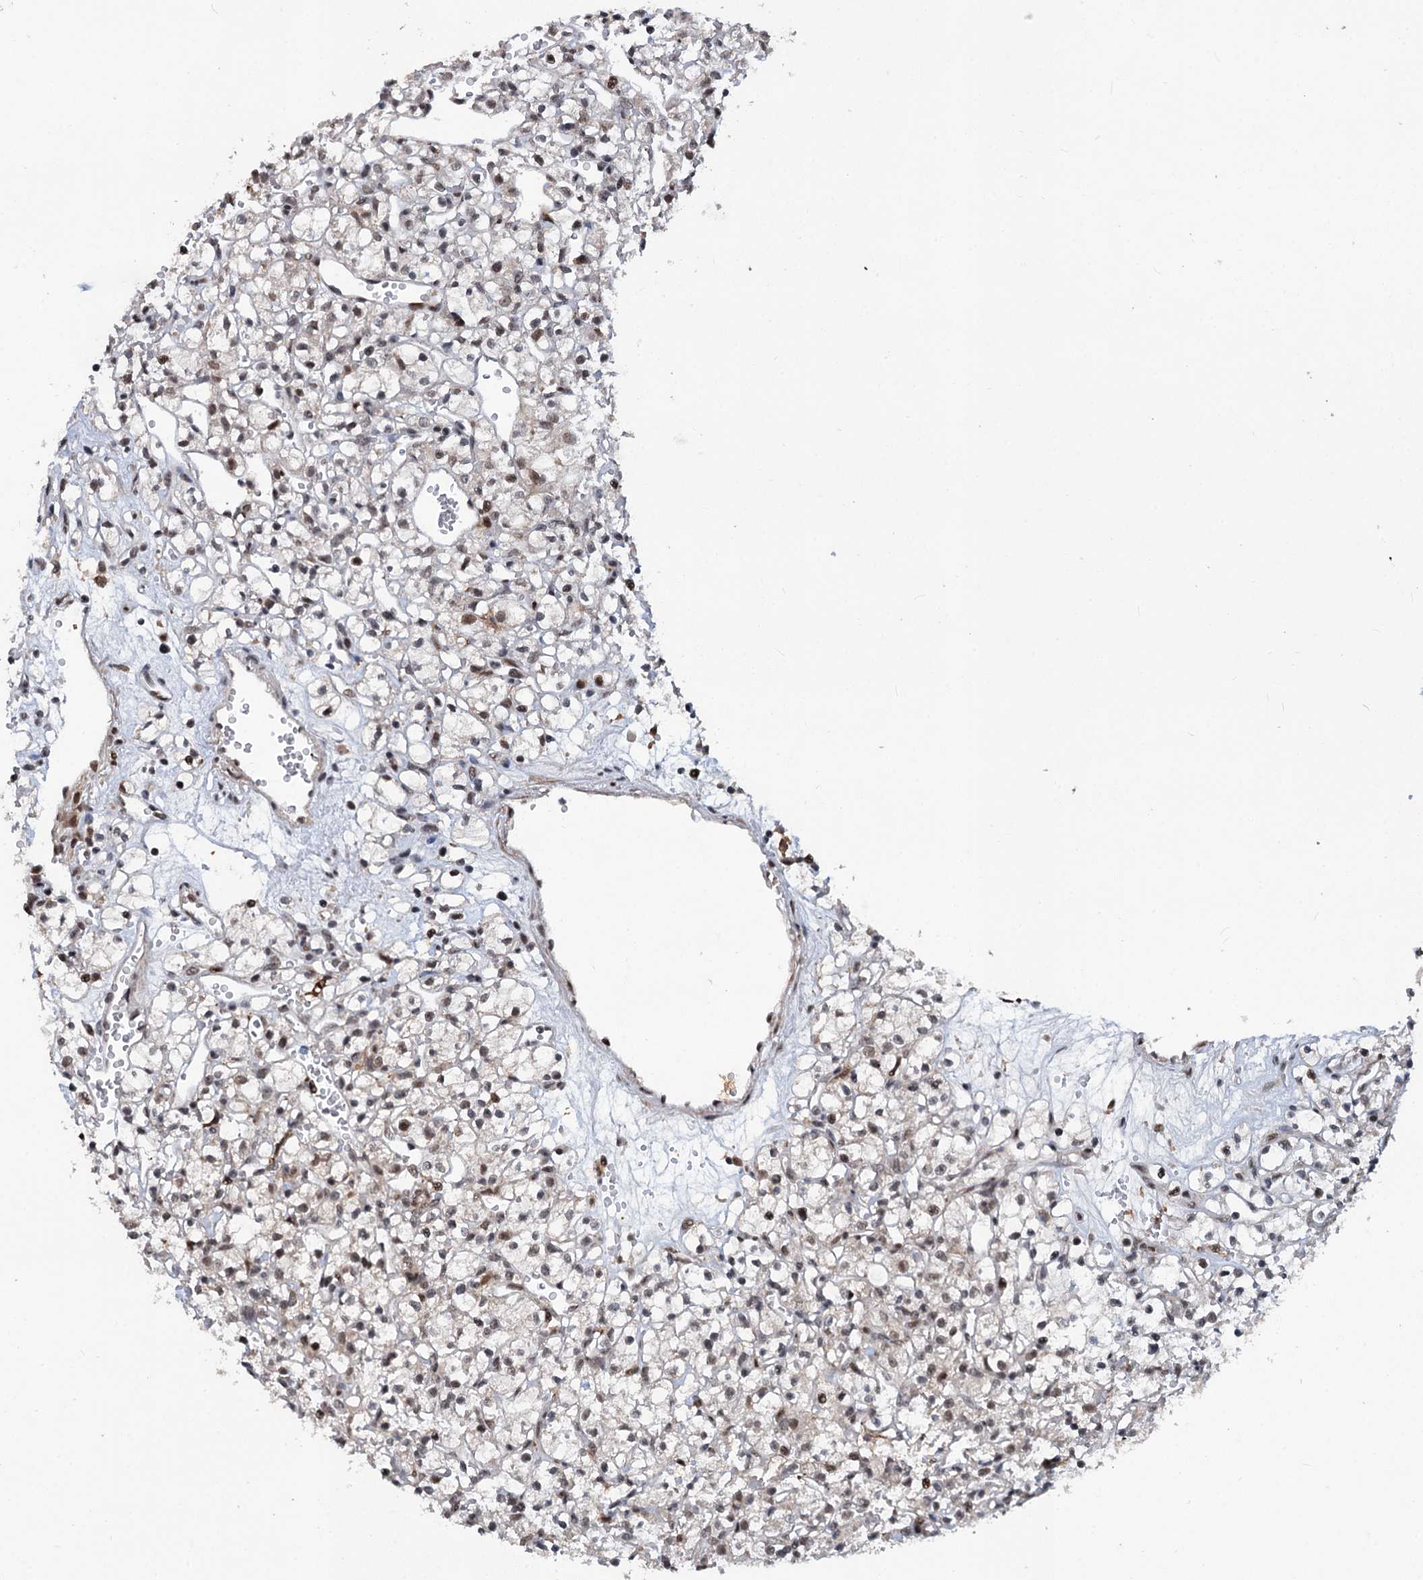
{"staining": {"intensity": "weak", "quantity": "25%-75%", "location": "nuclear"}, "tissue": "renal cancer", "cell_type": "Tumor cells", "image_type": "cancer", "snomed": [{"axis": "morphology", "description": "Adenocarcinoma, NOS"}, {"axis": "topography", "description": "Kidney"}], "caption": "Protein analysis of renal adenocarcinoma tissue displays weak nuclear staining in approximately 25%-75% of tumor cells.", "gene": "PHF8", "patient": {"sex": "female", "age": 59}}